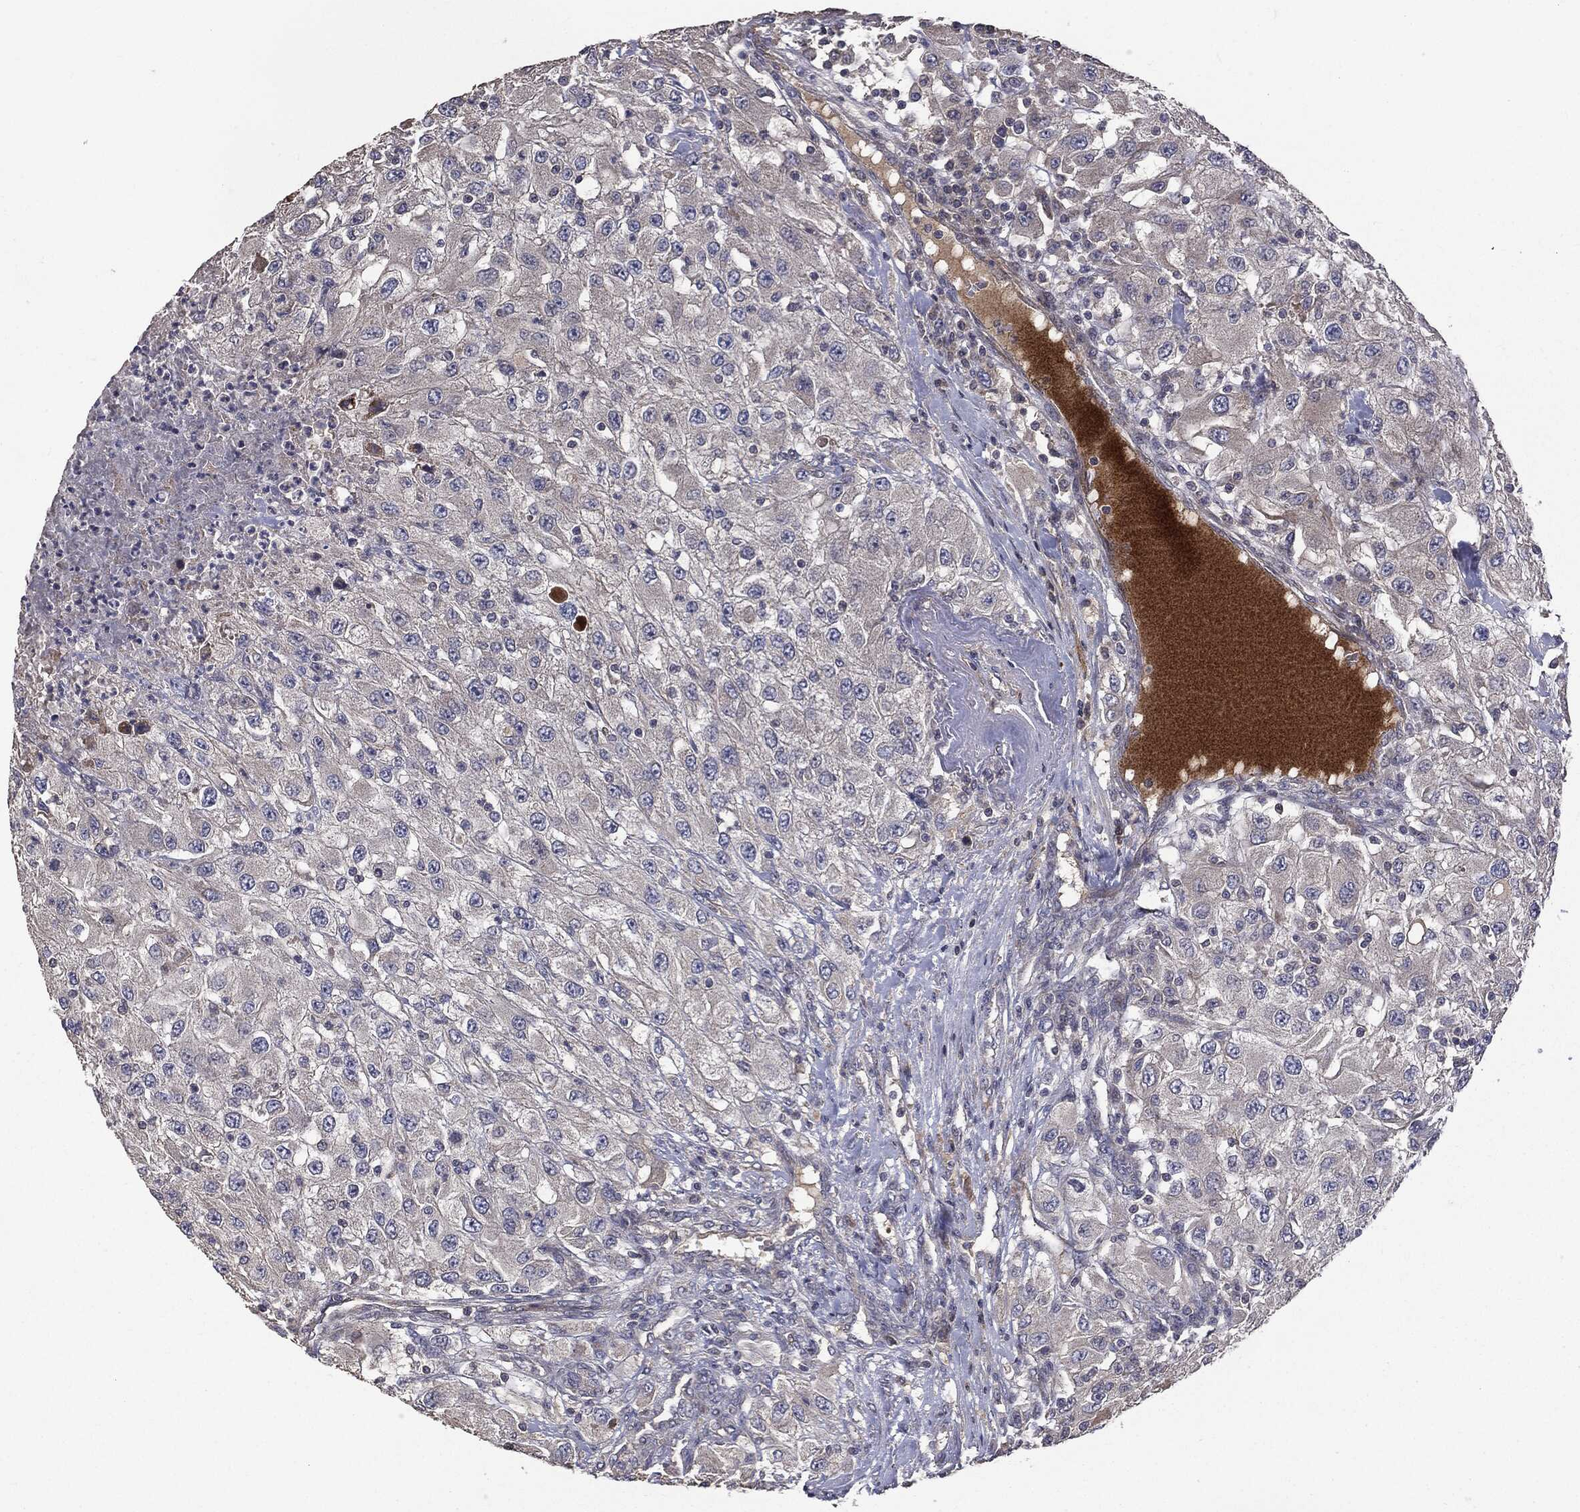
{"staining": {"intensity": "negative", "quantity": "none", "location": "none"}, "tissue": "renal cancer", "cell_type": "Tumor cells", "image_type": "cancer", "snomed": [{"axis": "morphology", "description": "Adenocarcinoma, NOS"}, {"axis": "topography", "description": "Kidney"}], "caption": "High magnification brightfield microscopy of renal cancer stained with DAB (brown) and counterstained with hematoxylin (blue): tumor cells show no significant expression.", "gene": "MTOR", "patient": {"sex": "female", "age": 67}}